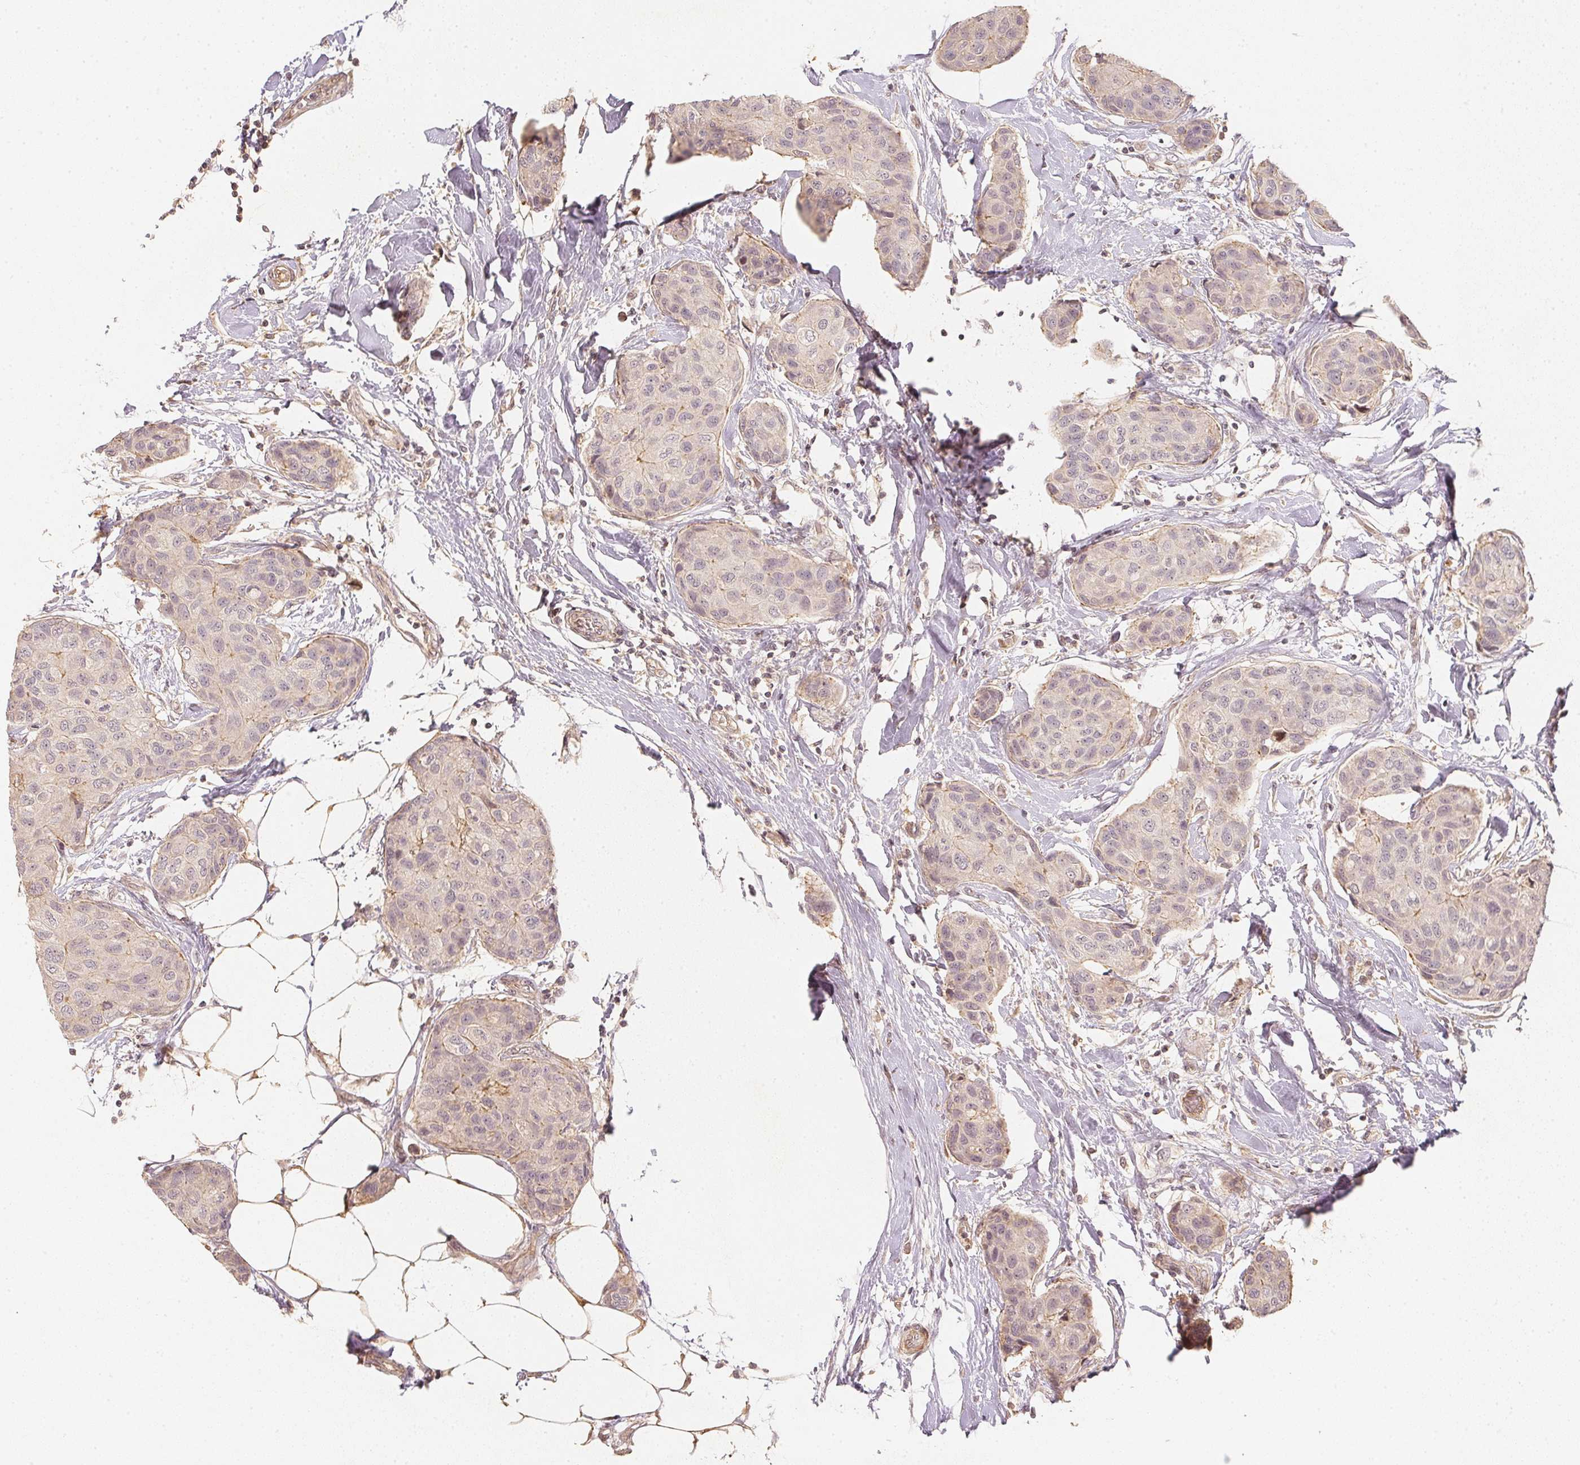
{"staining": {"intensity": "negative", "quantity": "none", "location": "none"}, "tissue": "breast cancer", "cell_type": "Tumor cells", "image_type": "cancer", "snomed": [{"axis": "morphology", "description": "Duct carcinoma"}, {"axis": "topography", "description": "Breast"}], "caption": "DAB immunohistochemical staining of human intraductal carcinoma (breast) shows no significant positivity in tumor cells. (Immunohistochemistry, brightfield microscopy, high magnification).", "gene": "SERPINE1", "patient": {"sex": "female", "age": 80}}